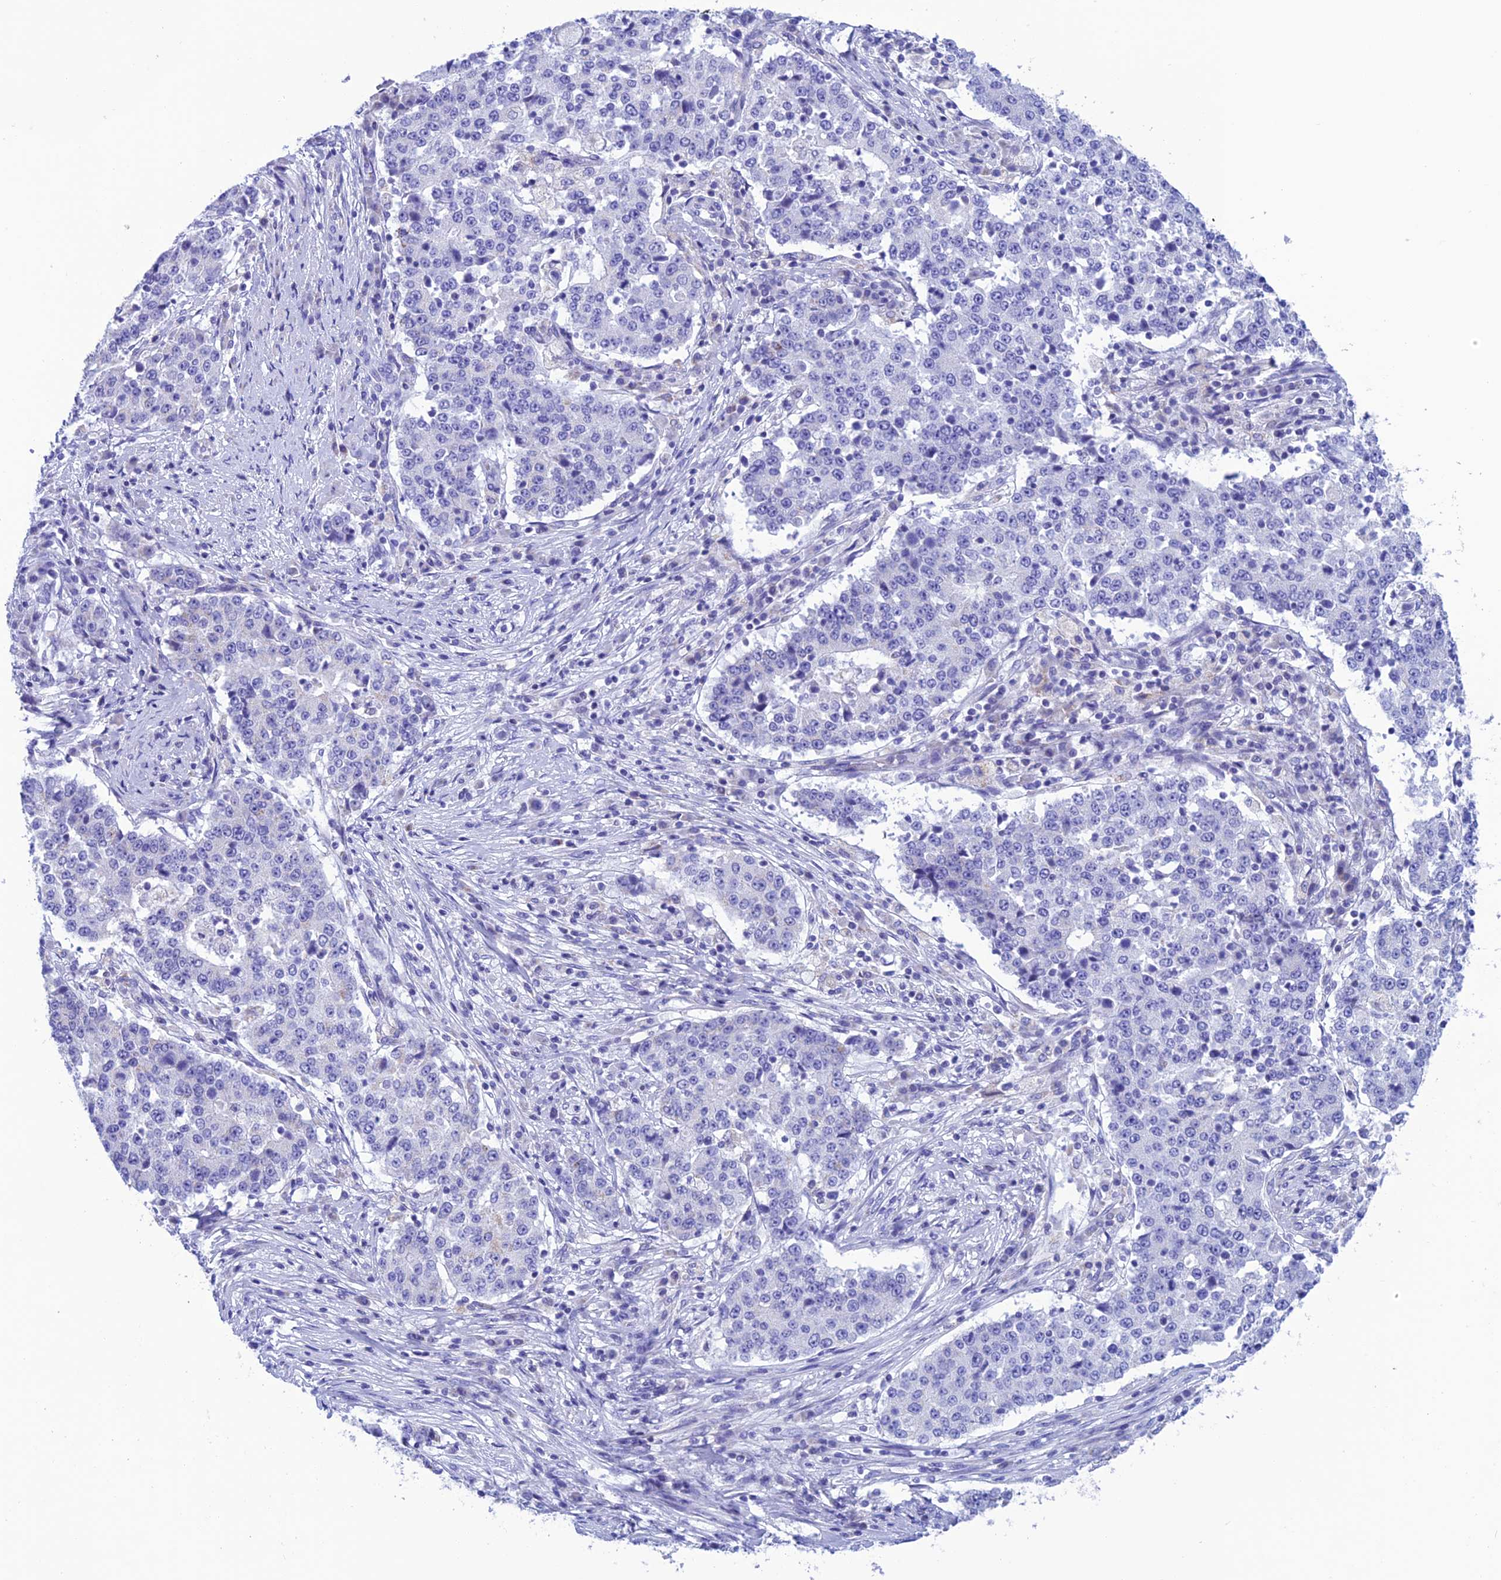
{"staining": {"intensity": "negative", "quantity": "none", "location": "none"}, "tissue": "stomach cancer", "cell_type": "Tumor cells", "image_type": "cancer", "snomed": [{"axis": "morphology", "description": "Adenocarcinoma, NOS"}, {"axis": "topography", "description": "Stomach"}], "caption": "IHC micrograph of human stomach adenocarcinoma stained for a protein (brown), which reveals no positivity in tumor cells.", "gene": "NXPE4", "patient": {"sex": "male", "age": 59}}